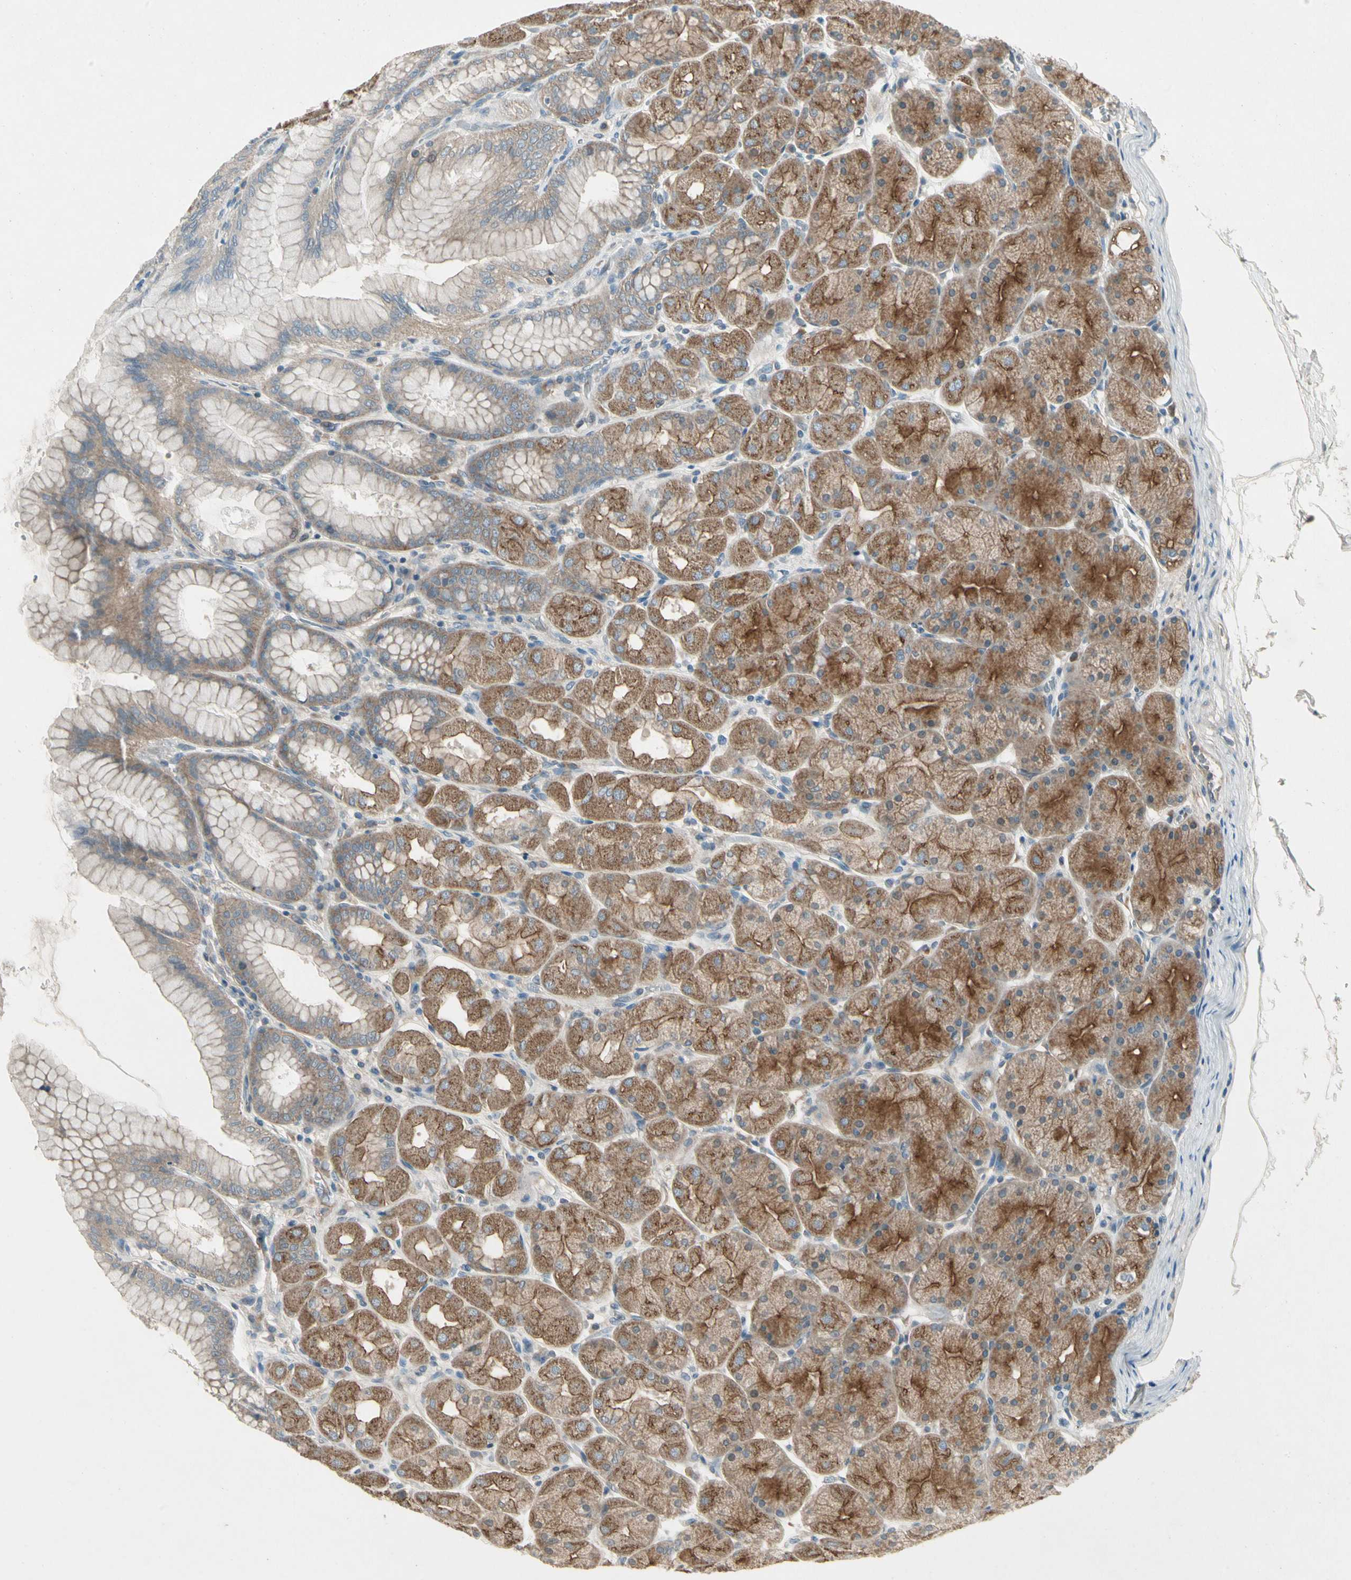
{"staining": {"intensity": "moderate", "quantity": ">75%", "location": "cytoplasmic/membranous"}, "tissue": "stomach", "cell_type": "Glandular cells", "image_type": "normal", "snomed": [{"axis": "morphology", "description": "Normal tissue, NOS"}, {"axis": "topography", "description": "Stomach, upper"}], "caption": "Moderate cytoplasmic/membranous protein staining is seen in about >75% of glandular cells in stomach.", "gene": "PANK2", "patient": {"sex": "female", "age": 56}}